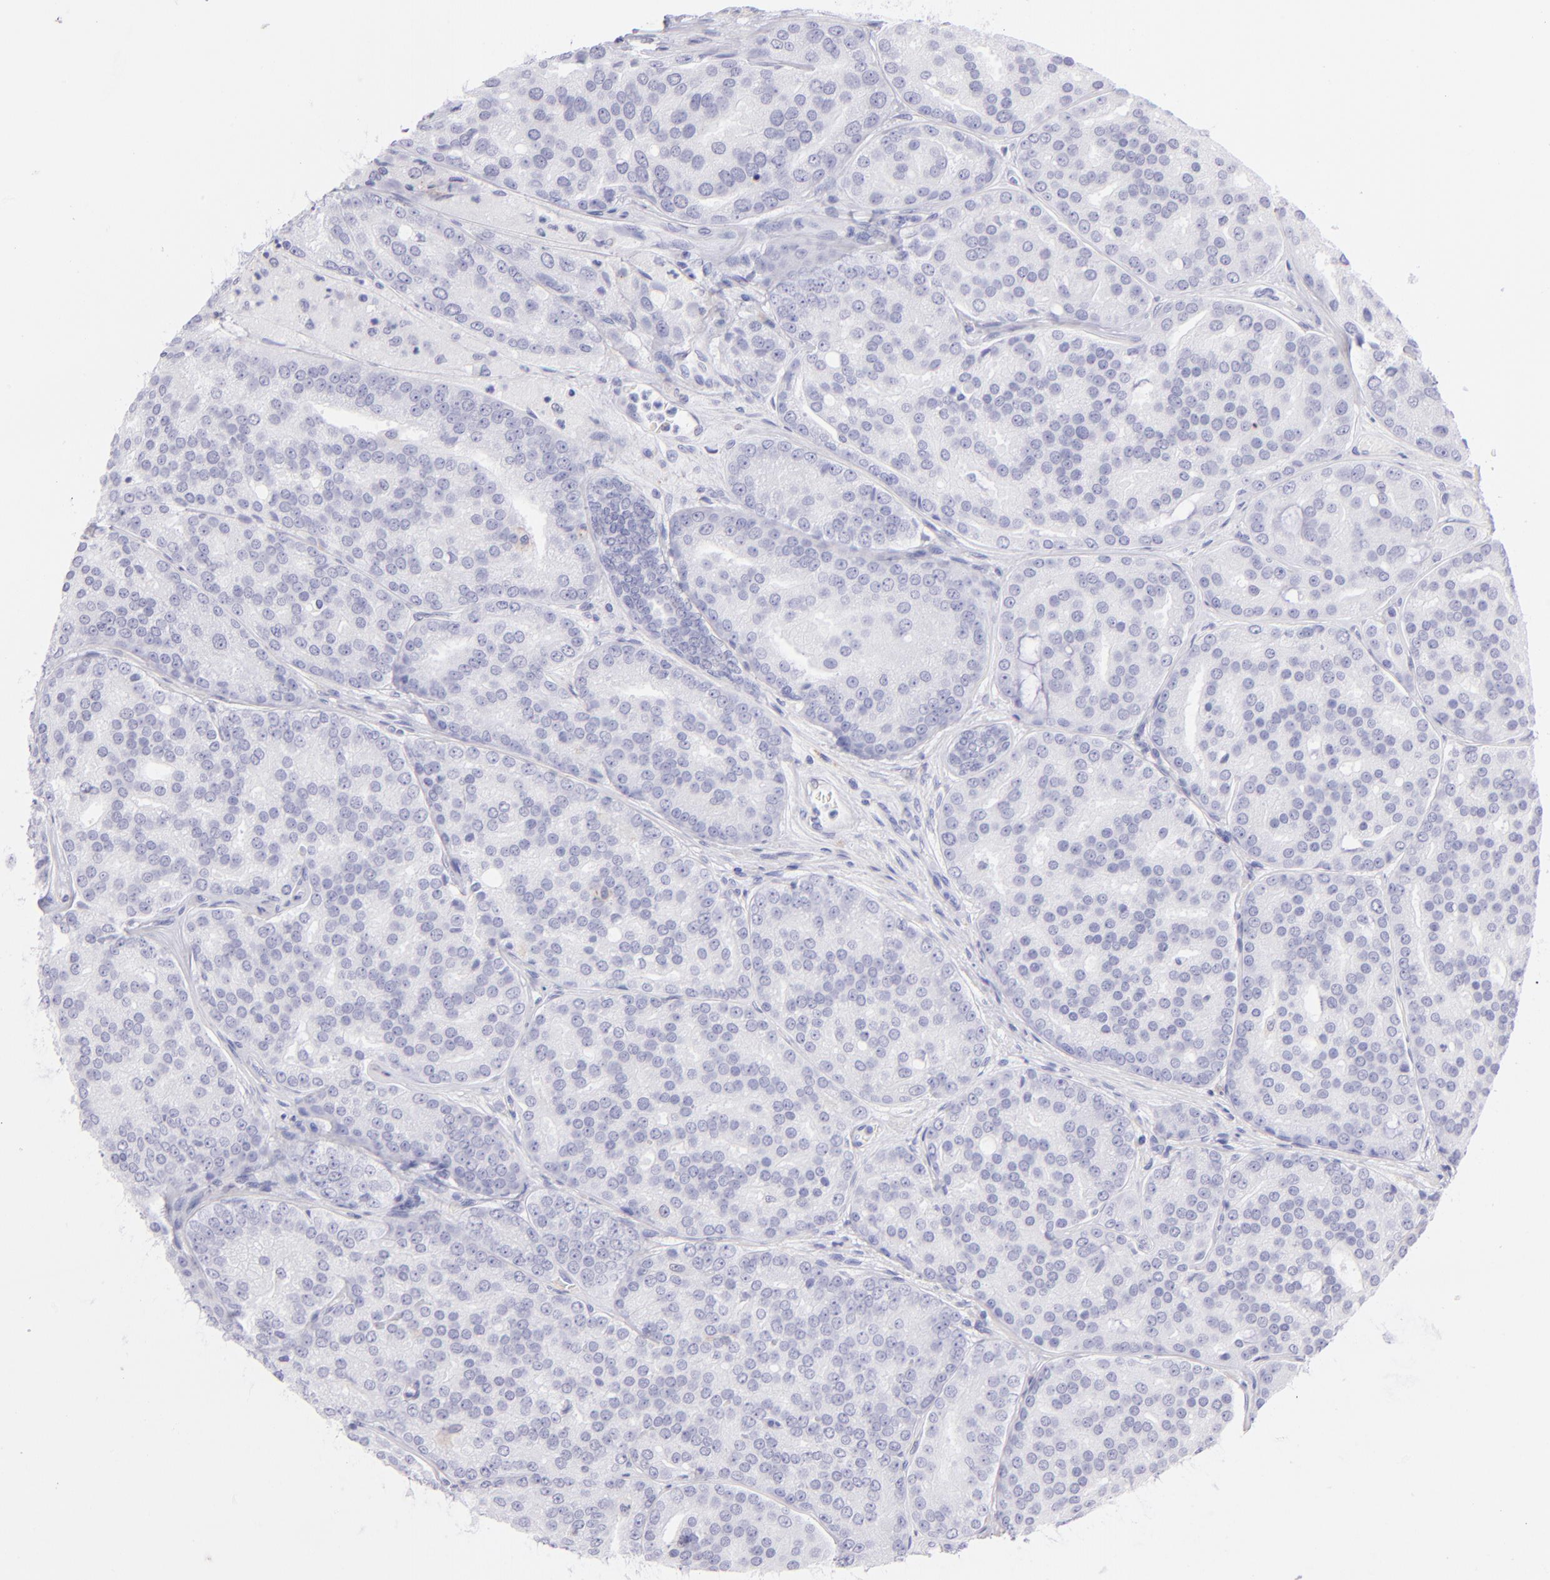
{"staining": {"intensity": "negative", "quantity": "none", "location": "none"}, "tissue": "prostate cancer", "cell_type": "Tumor cells", "image_type": "cancer", "snomed": [{"axis": "morphology", "description": "Adenocarcinoma, High grade"}, {"axis": "topography", "description": "Prostate"}], "caption": "DAB immunohistochemical staining of high-grade adenocarcinoma (prostate) shows no significant staining in tumor cells.", "gene": "CD72", "patient": {"sex": "male", "age": 64}}